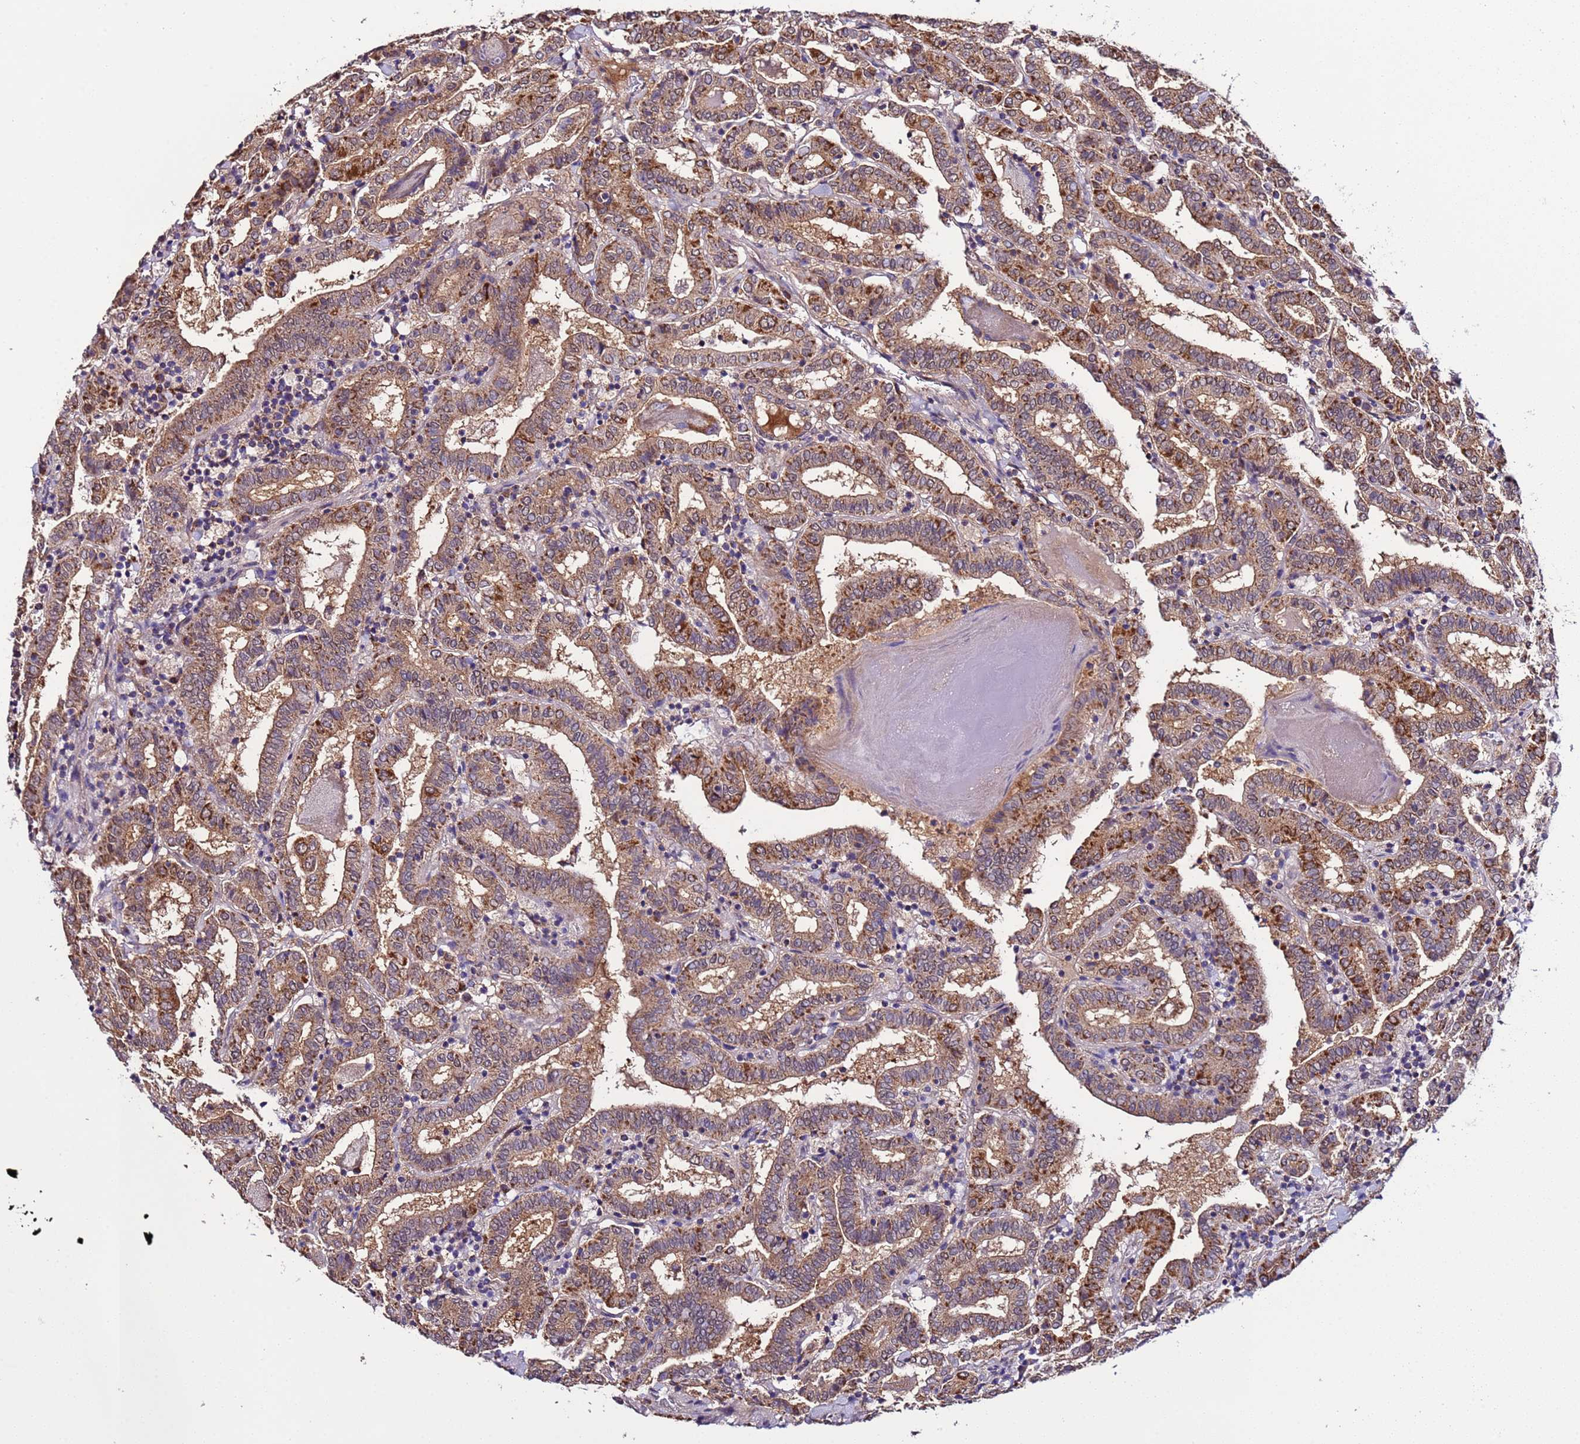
{"staining": {"intensity": "moderate", "quantity": ">75%", "location": "cytoplasmic/membranous"}, "tissue": "thyroid cancer", "cell_type": "Tumor cells", "image_type": "cancer", "snomed": [{"axis": "morphology", "description": "Papillary adenocarcinoma, NOS"}, {"axis": "topography", "description": "Thyroid gland"}], "caption": "Human thyroid cancer (papillary adenocarcinoma) stained for a protein (brown) demonstrates moderate cytoplasmic/membranous positive staining in about >75% of tumor cells.", "gene": "AHI1", "patient": {"sex": "female", "age": 72}}